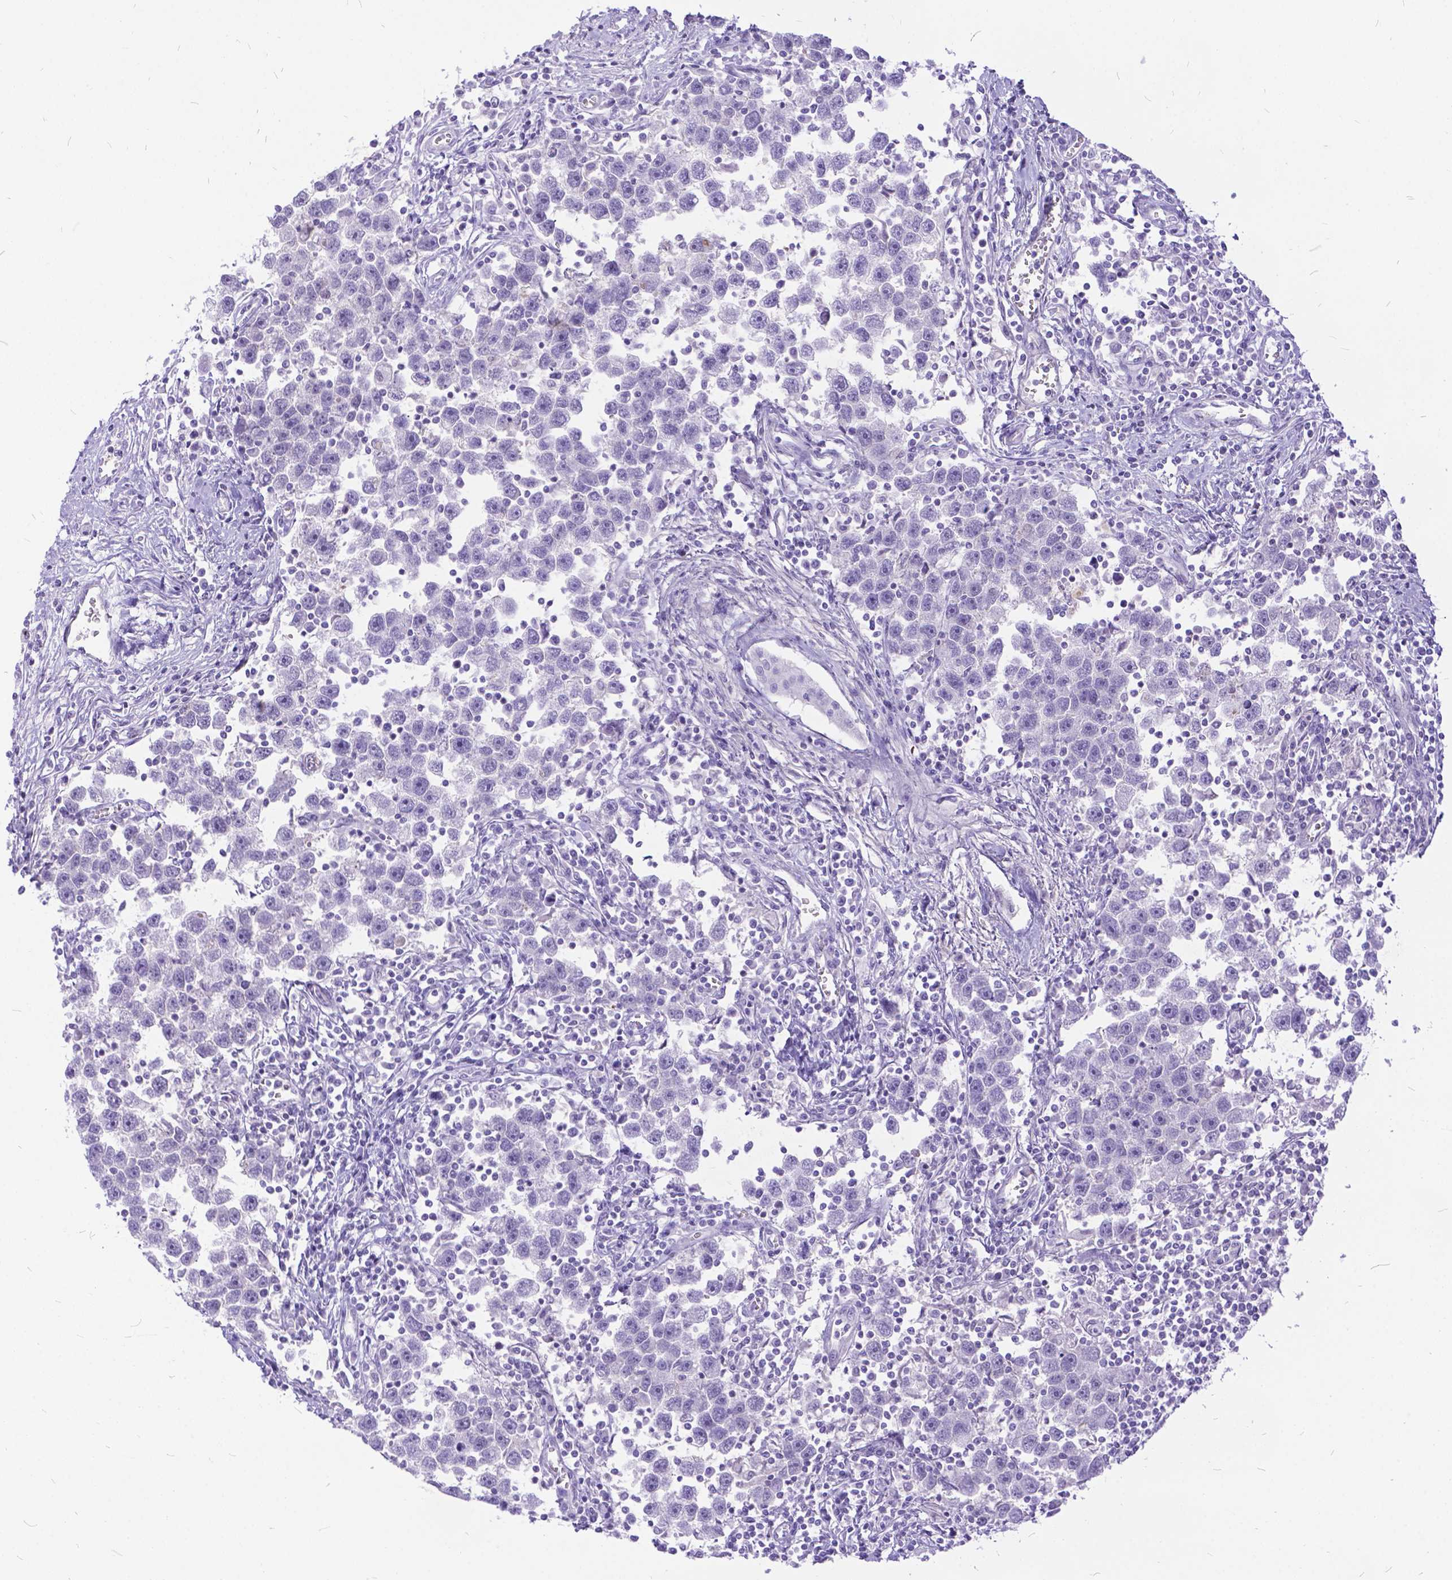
{"staining": {"intensity": "negative", "quantity": "none", "location": "none"}, "tissue": "testis cancer", "cell_type": "Tumor cells", "image_type": "cancer", "snomed": [{"axis": "morphology", "description": "Seminoma, NOS"}, {"axis": "topography", "description": "Testis"}], "caption": "Immunohistochemistry micrograph of neoplastic tissue: testis cancer stained with DAB (3,3'-diaminobenzidine) shows no significant protein staining in tumor cells.", "gene": "TMEM169", "patient": {"sex": "male", "age": 30}}